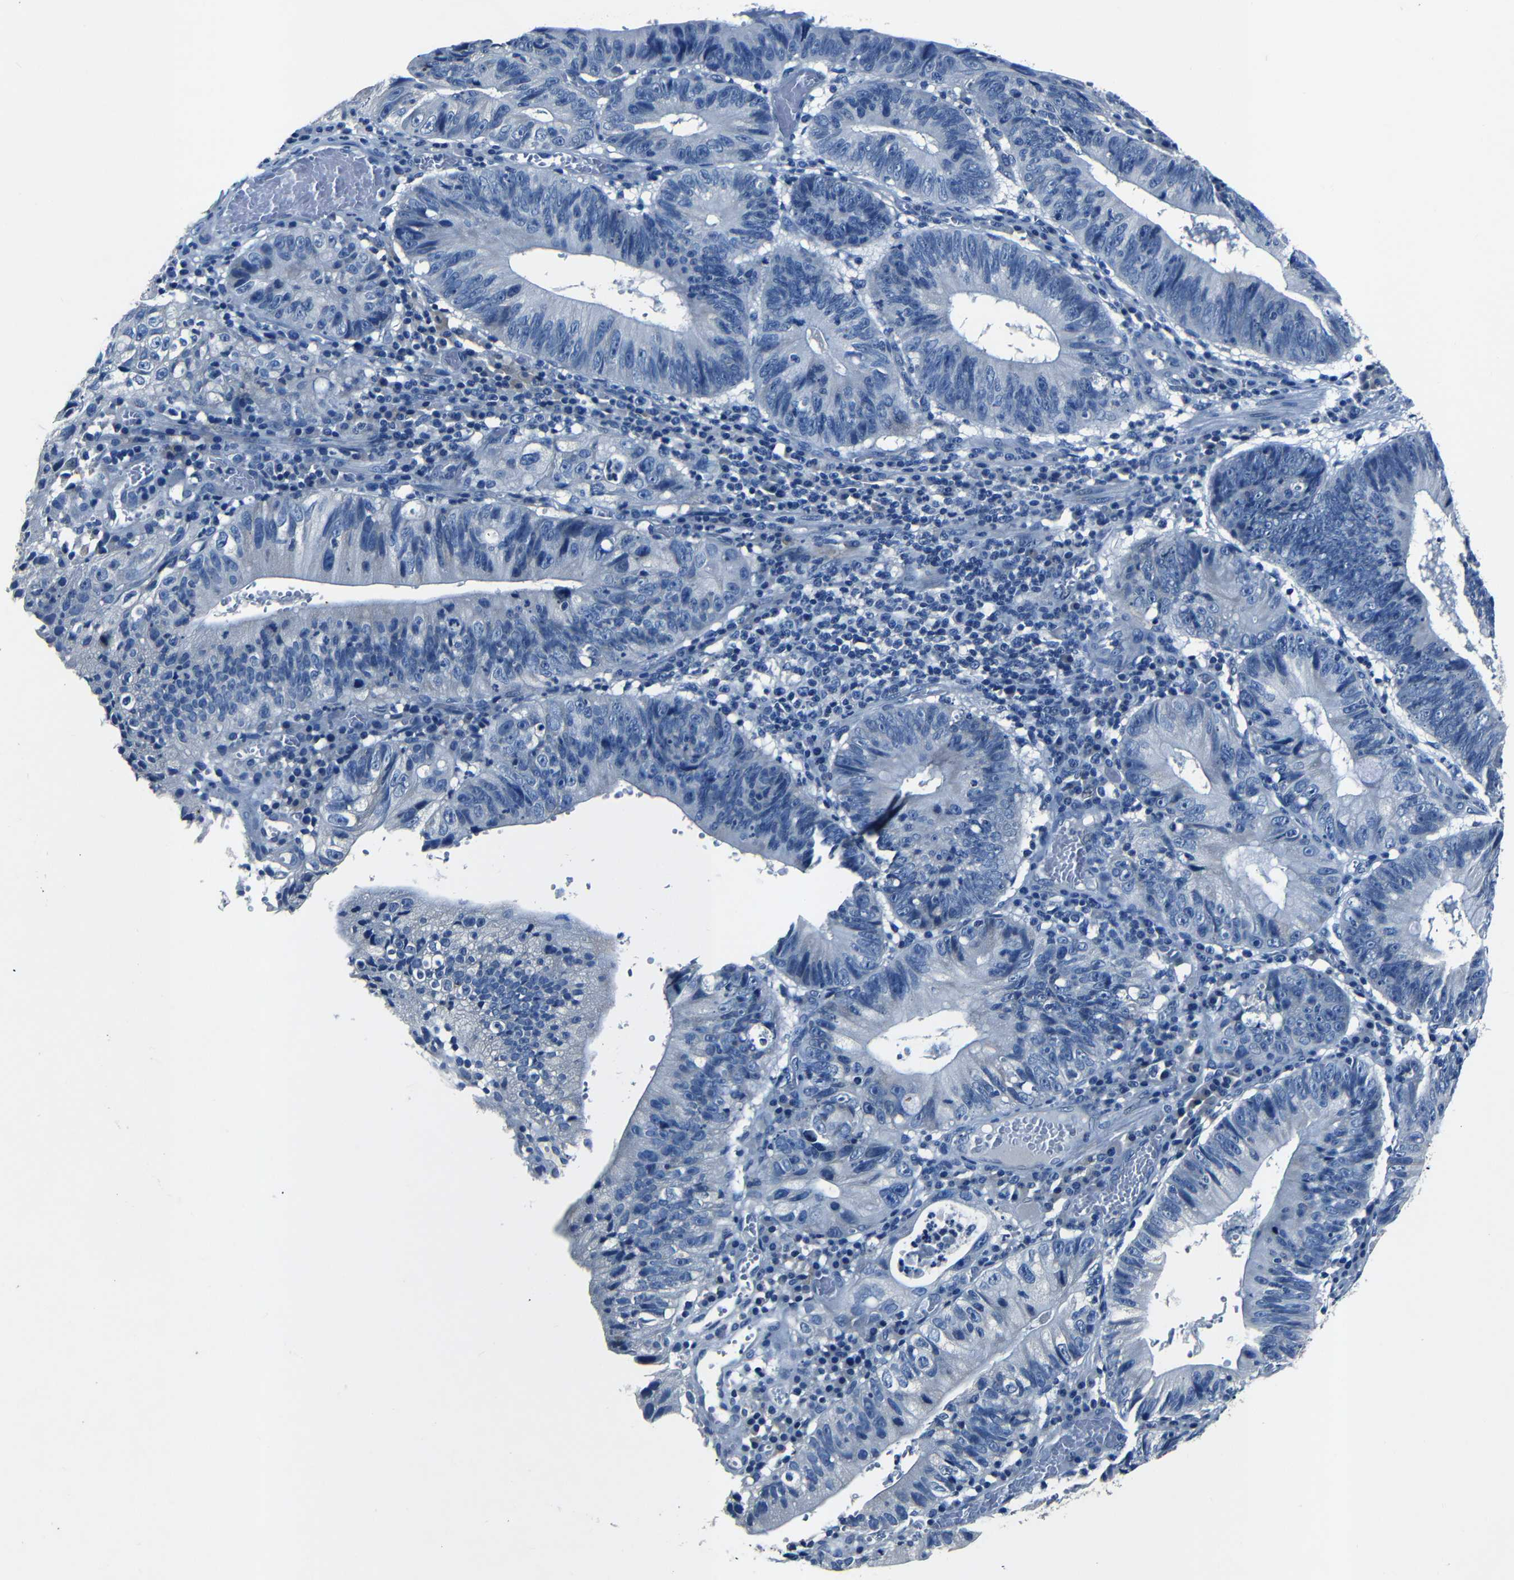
{"staining": {"intensity": "negative", "quantity": "none", "location": "none"}, "tissue": "stomach cancer", "cell_type": "Tumor cells", "image_type": "cancer", "snomed": [{"axis": "morphology", "description": "Adenocarcinoma, NOS"}, {"axis": "topography", "description": "Stomach"}], "caption": "This is an immunohistochemistry photomicrograph of stomach adenocarcinoma. There is no expression in tumor cells.", "gene": "NCMAP", "patient": {"sex": "male", "age": 59}}